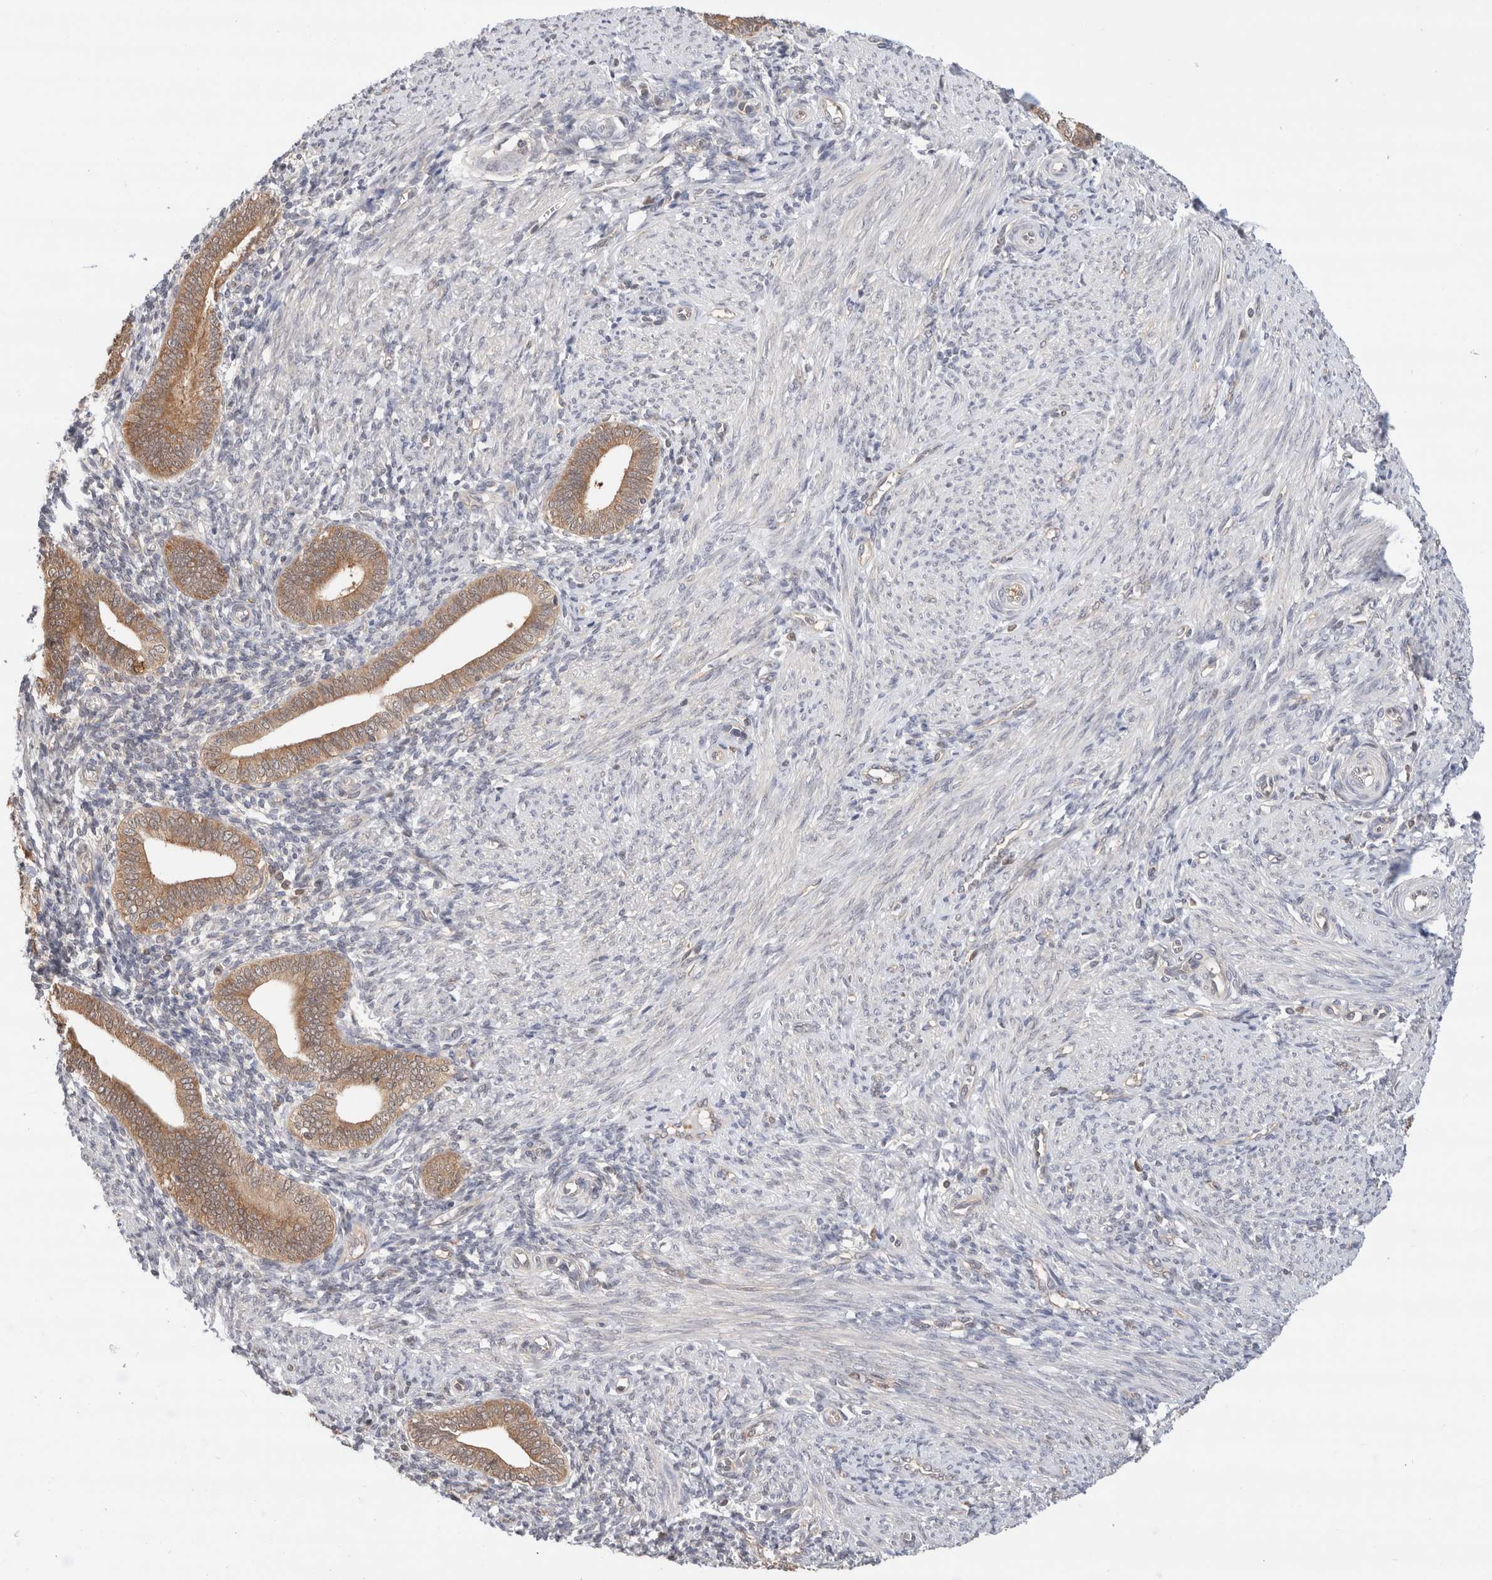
{"staining": {"intensity": "weak", "quantity": "25%-75%", "location": "cytoplasmic/membranous"}, "tissue": "endometrium", "cell_type": "Cells in endometrial stroma", "image_type": "normal", "snomed": [{"axis": "morphology", "description": "Normal tissue, NOS"}, {"axis": "topography", "description": "Uterus"}, {"axis": "topography", "description": "Endometrium"}], "caption": "Protein staining by immunohistochemistry displays weak cytoplasmic/membranous expression in approximately 25%-75% of cells in endometrial stroma in unremarkable endometrium. The staining was performed using DAB (3,3'-diaminobenzidine), with brown indicating positive protein expression. Nuclei are stained blue with hematoxylin.", "gene": "C17orf97", "patient": {"sex": "female", "age": 33}}